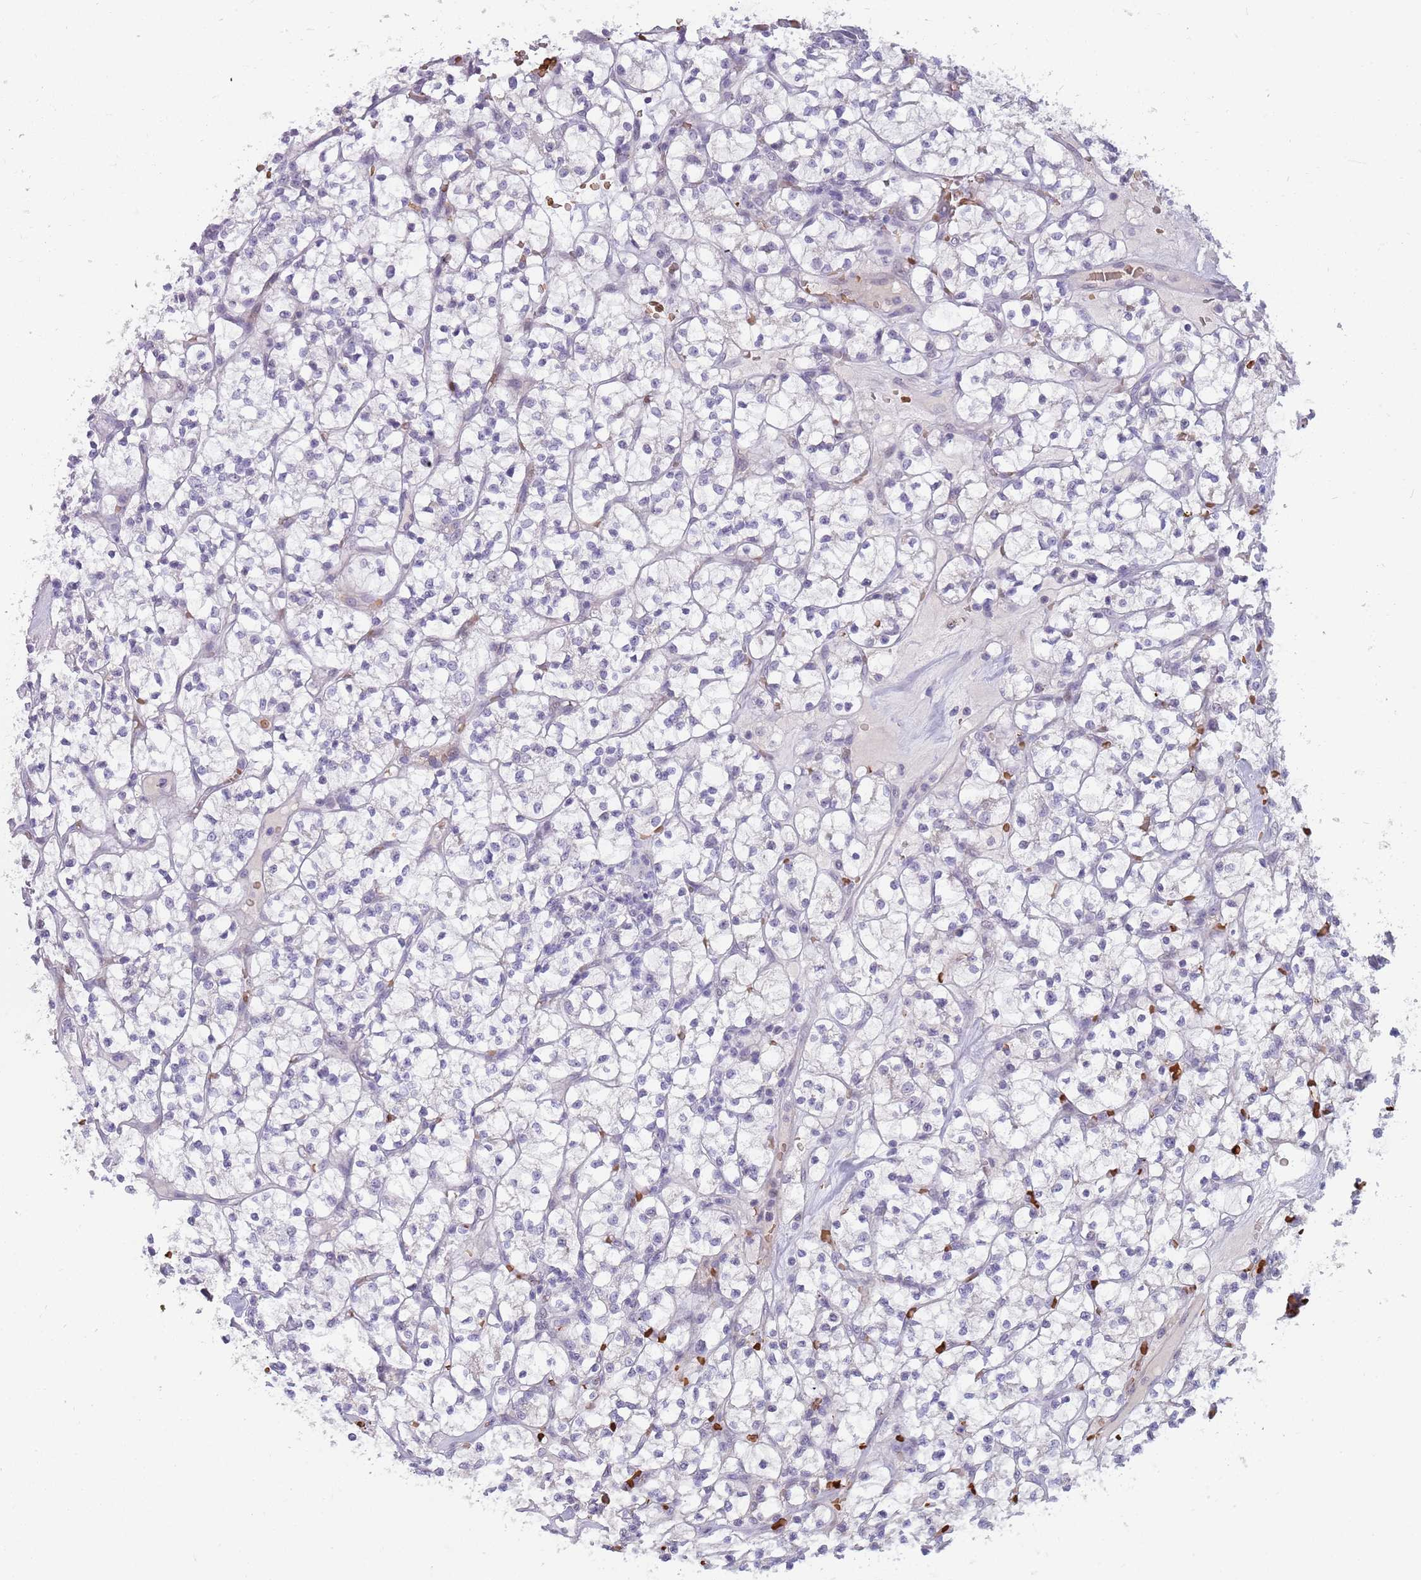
{"staining": {"intensity": "negative", "quantity": "none", "location": "none"}, "tissue": "renal cancer", "cell_type": "Tumor cells", "image_type": "cancer", "snomed": [{"axis": "morphology", "description": "Adenocarcinoma, NOS"}, {"axis": "topography", "description": "Kidney"}], "caption": "The IHC histopathology image has no significant staining in tumor cells of renal adenocarcinoma tissue. (Brightfield microscopy of DAB immunohistochemistry (IHC) at high magnification).", "gene": "LYPD6B", "patient": {"sex": "female", "age": 64}}